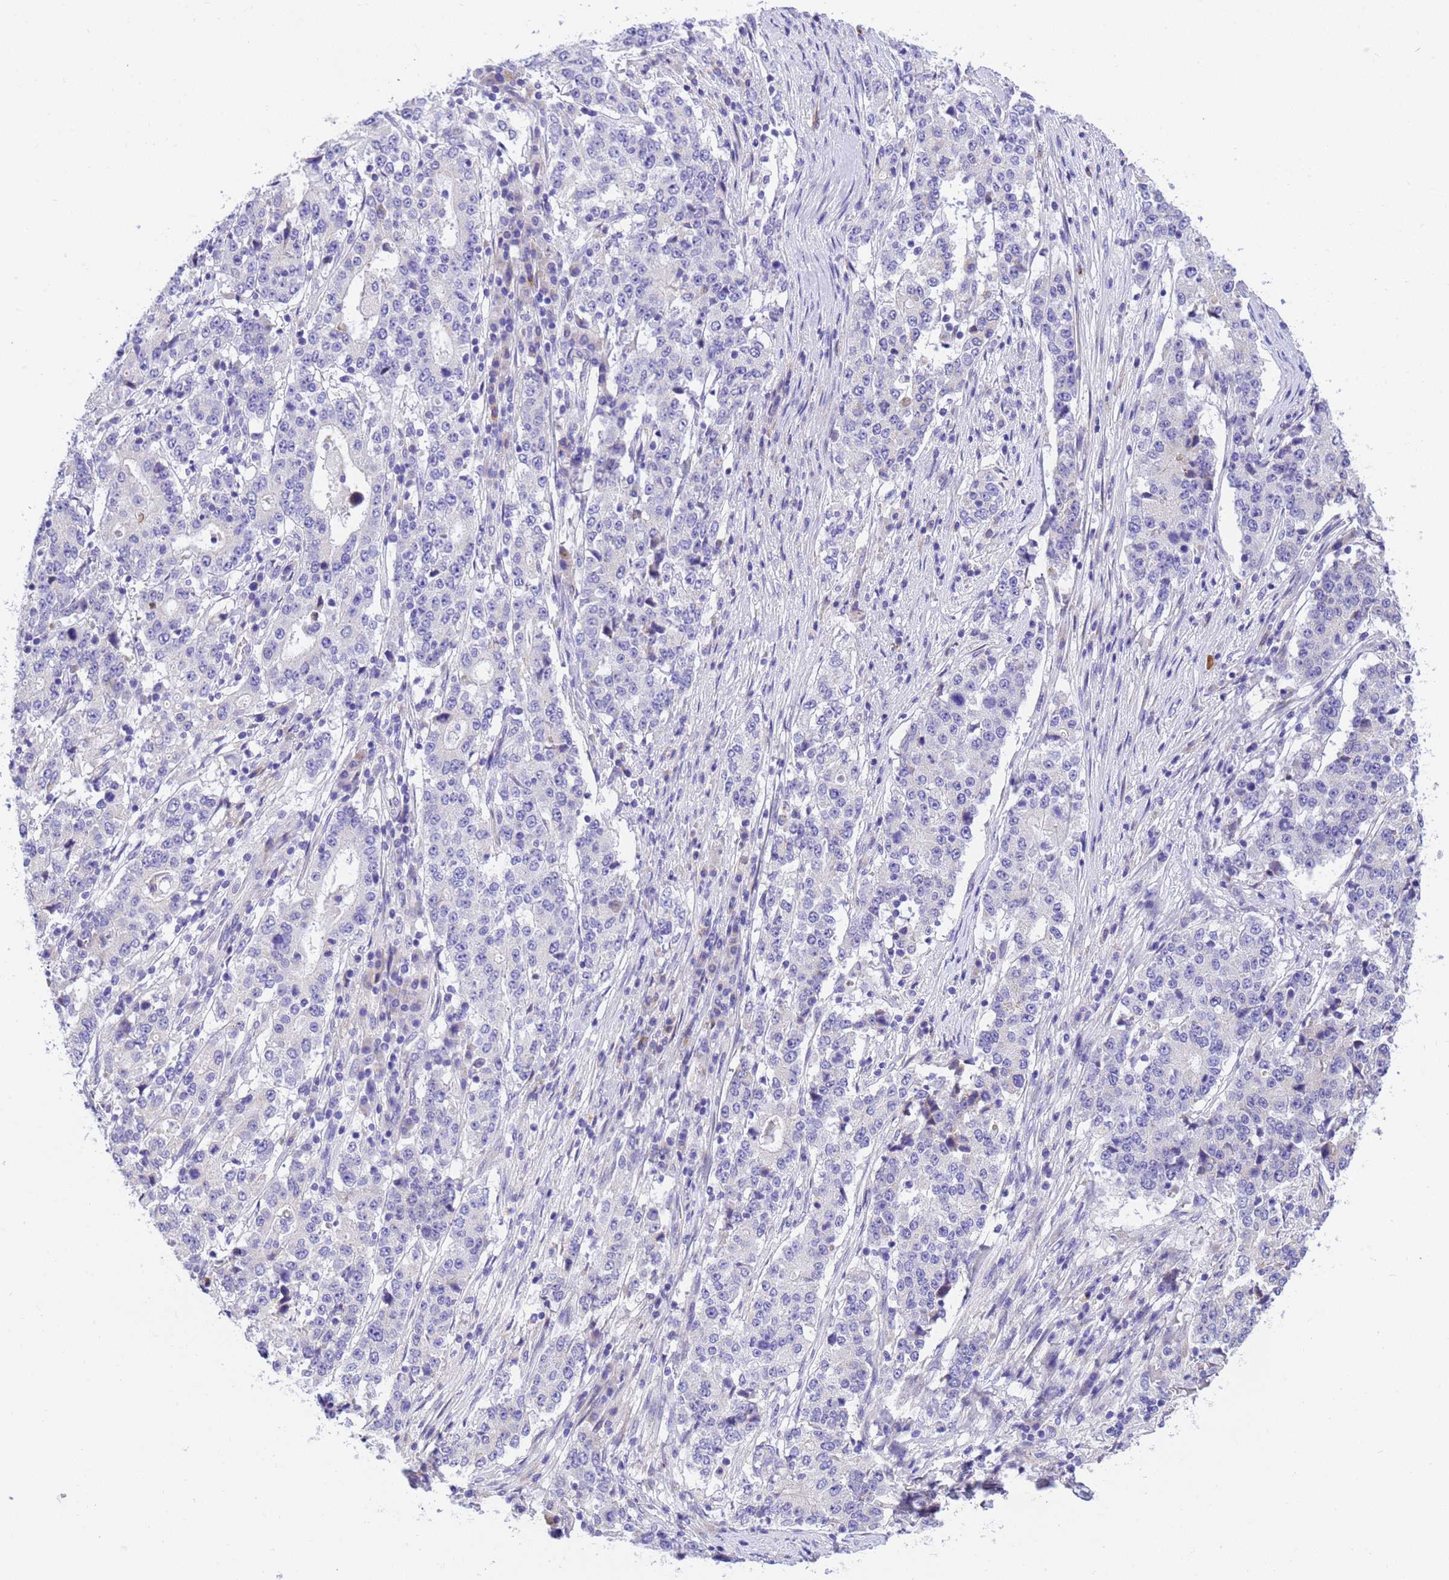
{"staining": {"intensity": "negative", "quantity": "none", "location": "none"}, "tissue": "stomach cancer", "cell_type": "Tumor cells", "image_type": "cancer", "snomed": [{"axis": "morphology", "description": "Adenocarcinoma, NOS"}, {"axis": "topography", "description": "Stomach"}], "caption": "IHC histopathology image of neoplastic tissue: human stomach adenocarcinoma stained with DAB exhibits no significant protein staining in tumor cells.", "gene": "RHBDD3", "patient": {"sex": "male", "age": 59}}